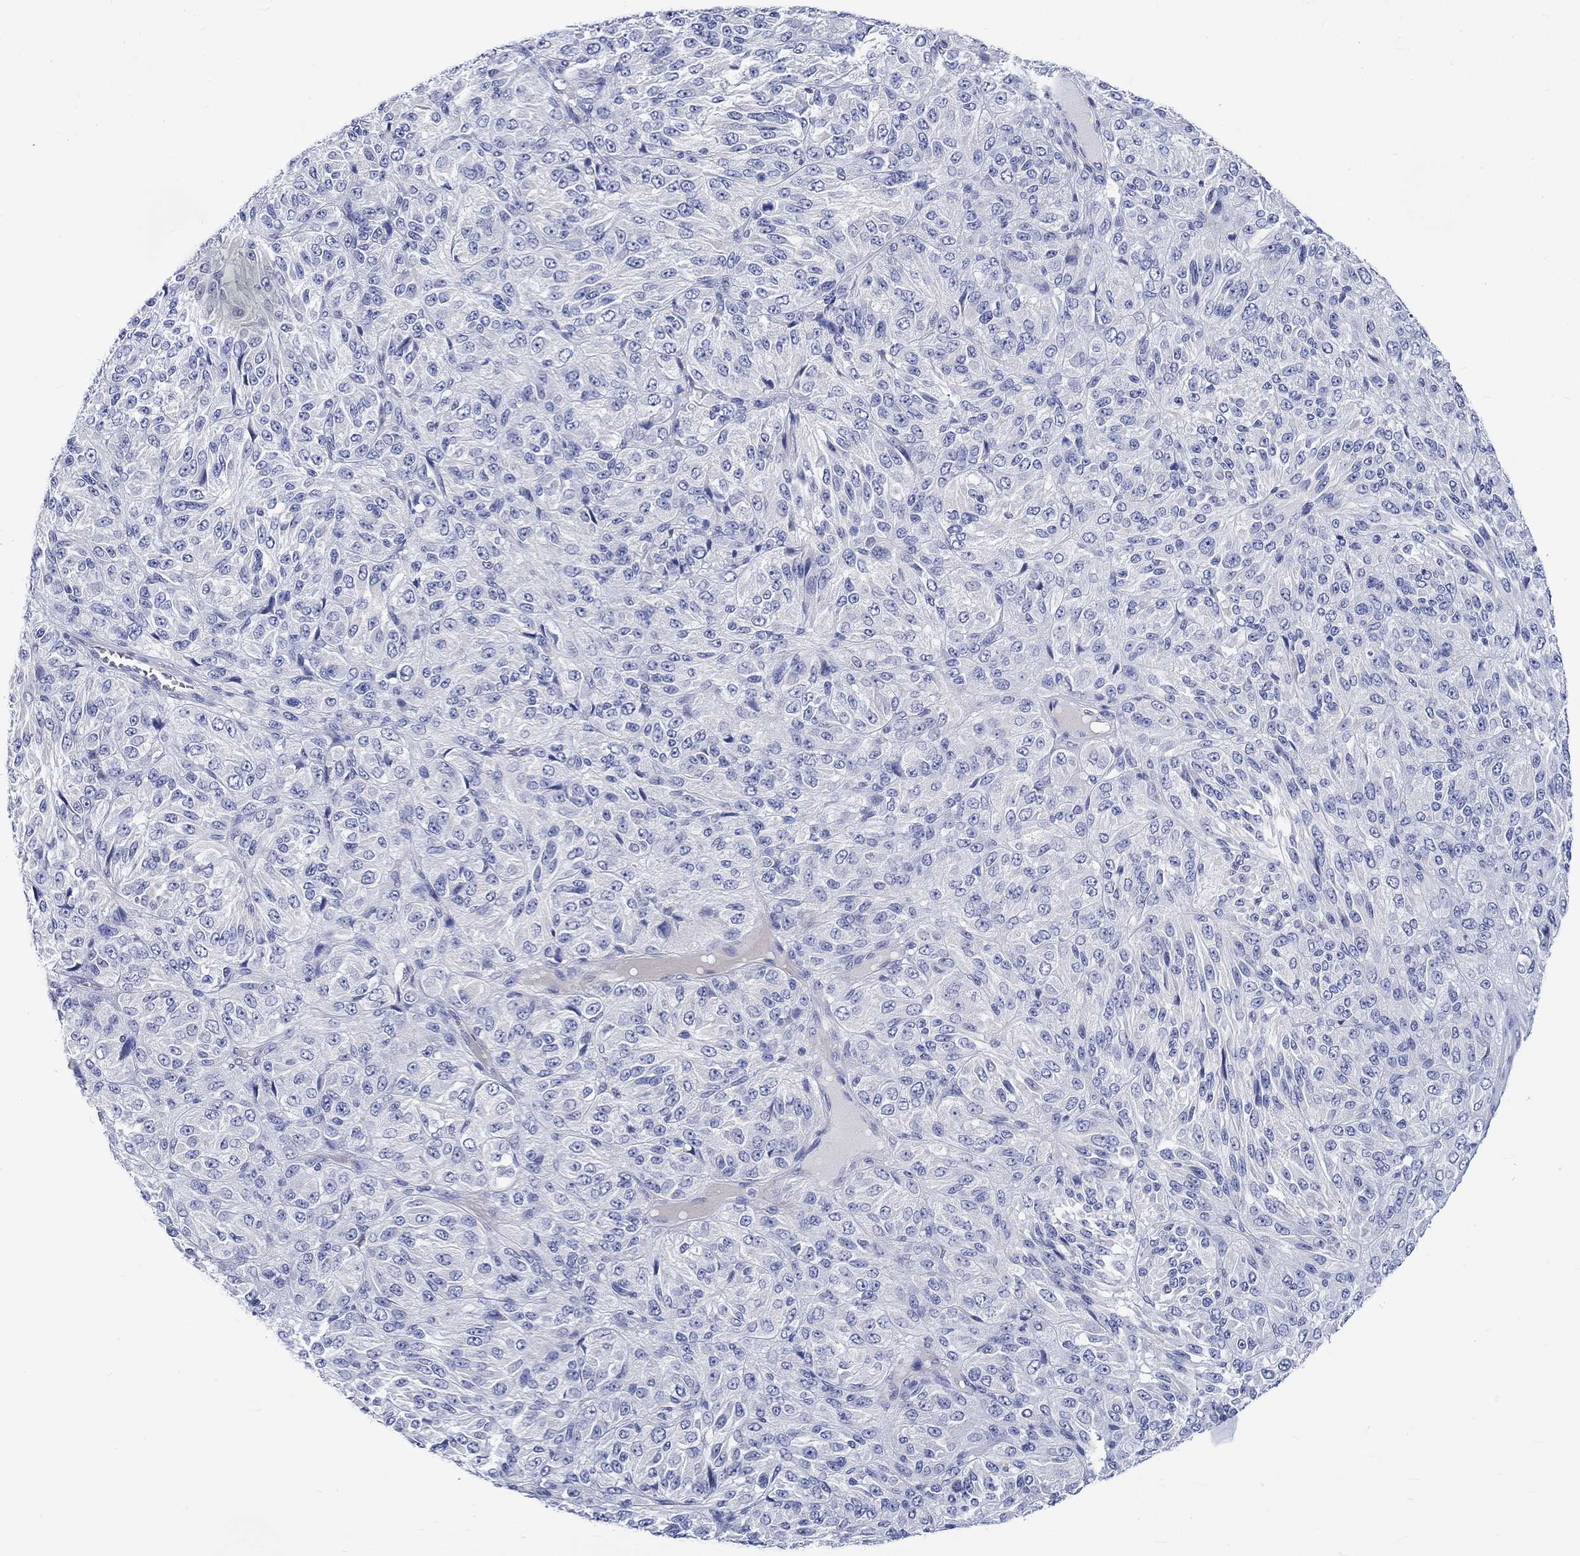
{"staining": {"intensity": "negative", "quantity": "none", "location": "none"}, "tissue": "melanoma", "cell_type": "Tumor cells", "image_type": "cancer", "snomed": [{"axis": "morphology", "description": "Malignant melanoma, Metastatic site"}, {"axis": "topography", "description": "Brain"}], "caption": "IHC image of human melanoma stained for a protein (brown), which displays no expression in tumor cells. Nuclei are stained in blue.", "gene": "NRIP3", "patient": {"sex": "female", "age": 56}}